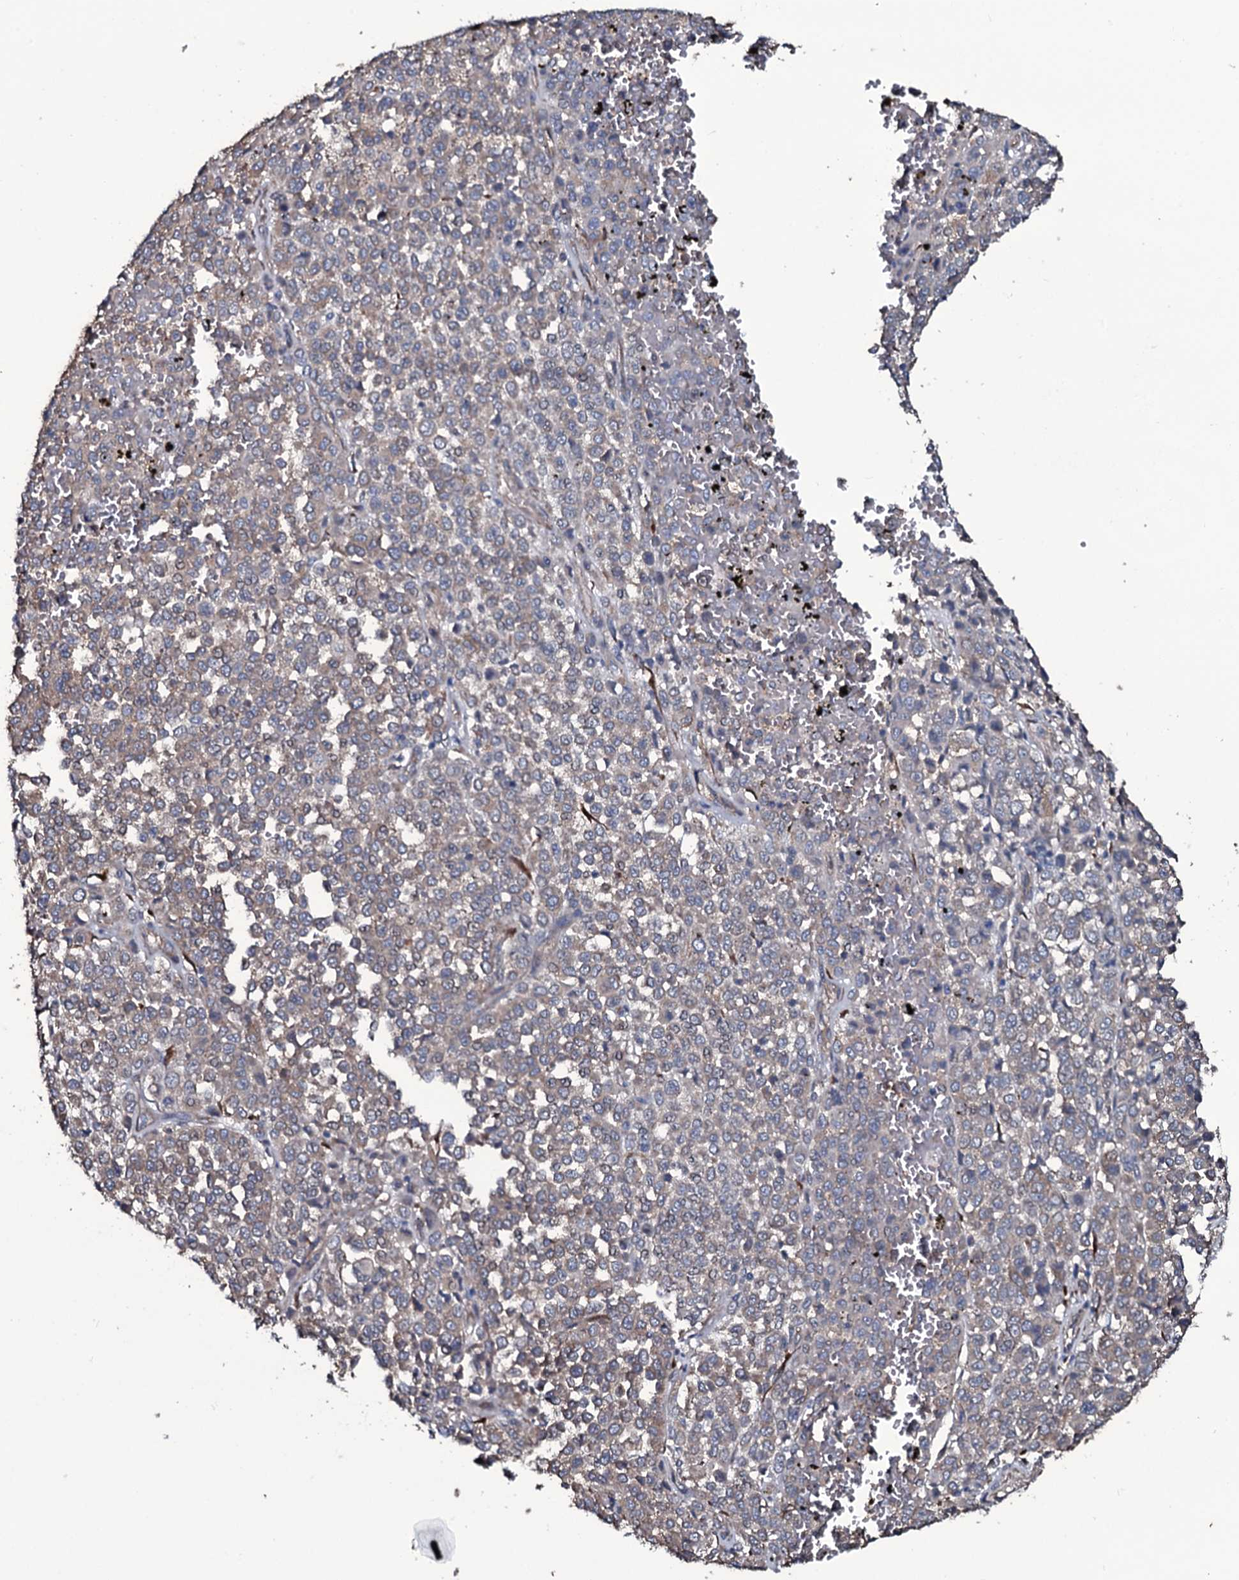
{"staining": {"intensity": "weak", "quantity": ">75%", "location": "cytoplasmic/membranous"}, "tissue": "melanoma", "cell_type": "Tumor cells", "image_type": "cancer", "snomed": [{"axis": "morphology", "description": "Malignant melanoma, Metastatic site"}, {"axis": "topography", "description": "Pancreas"}], "caption": "Immunohistochemistry (IHC) staining of melanoma, which demonstrates low levels of weak cytoplasmic/membranous staining in about >75% of tumor cells indicating weak cytoplasmic/membranous protein expression. The staining was performed using DAB (3,3'-diaminobenzidine) (brown) for protein detection and nuclei were counterstained in hematoxylin (blue).", "gene": "WIPF3", "patient": {"sex": "female", "age": 30}}